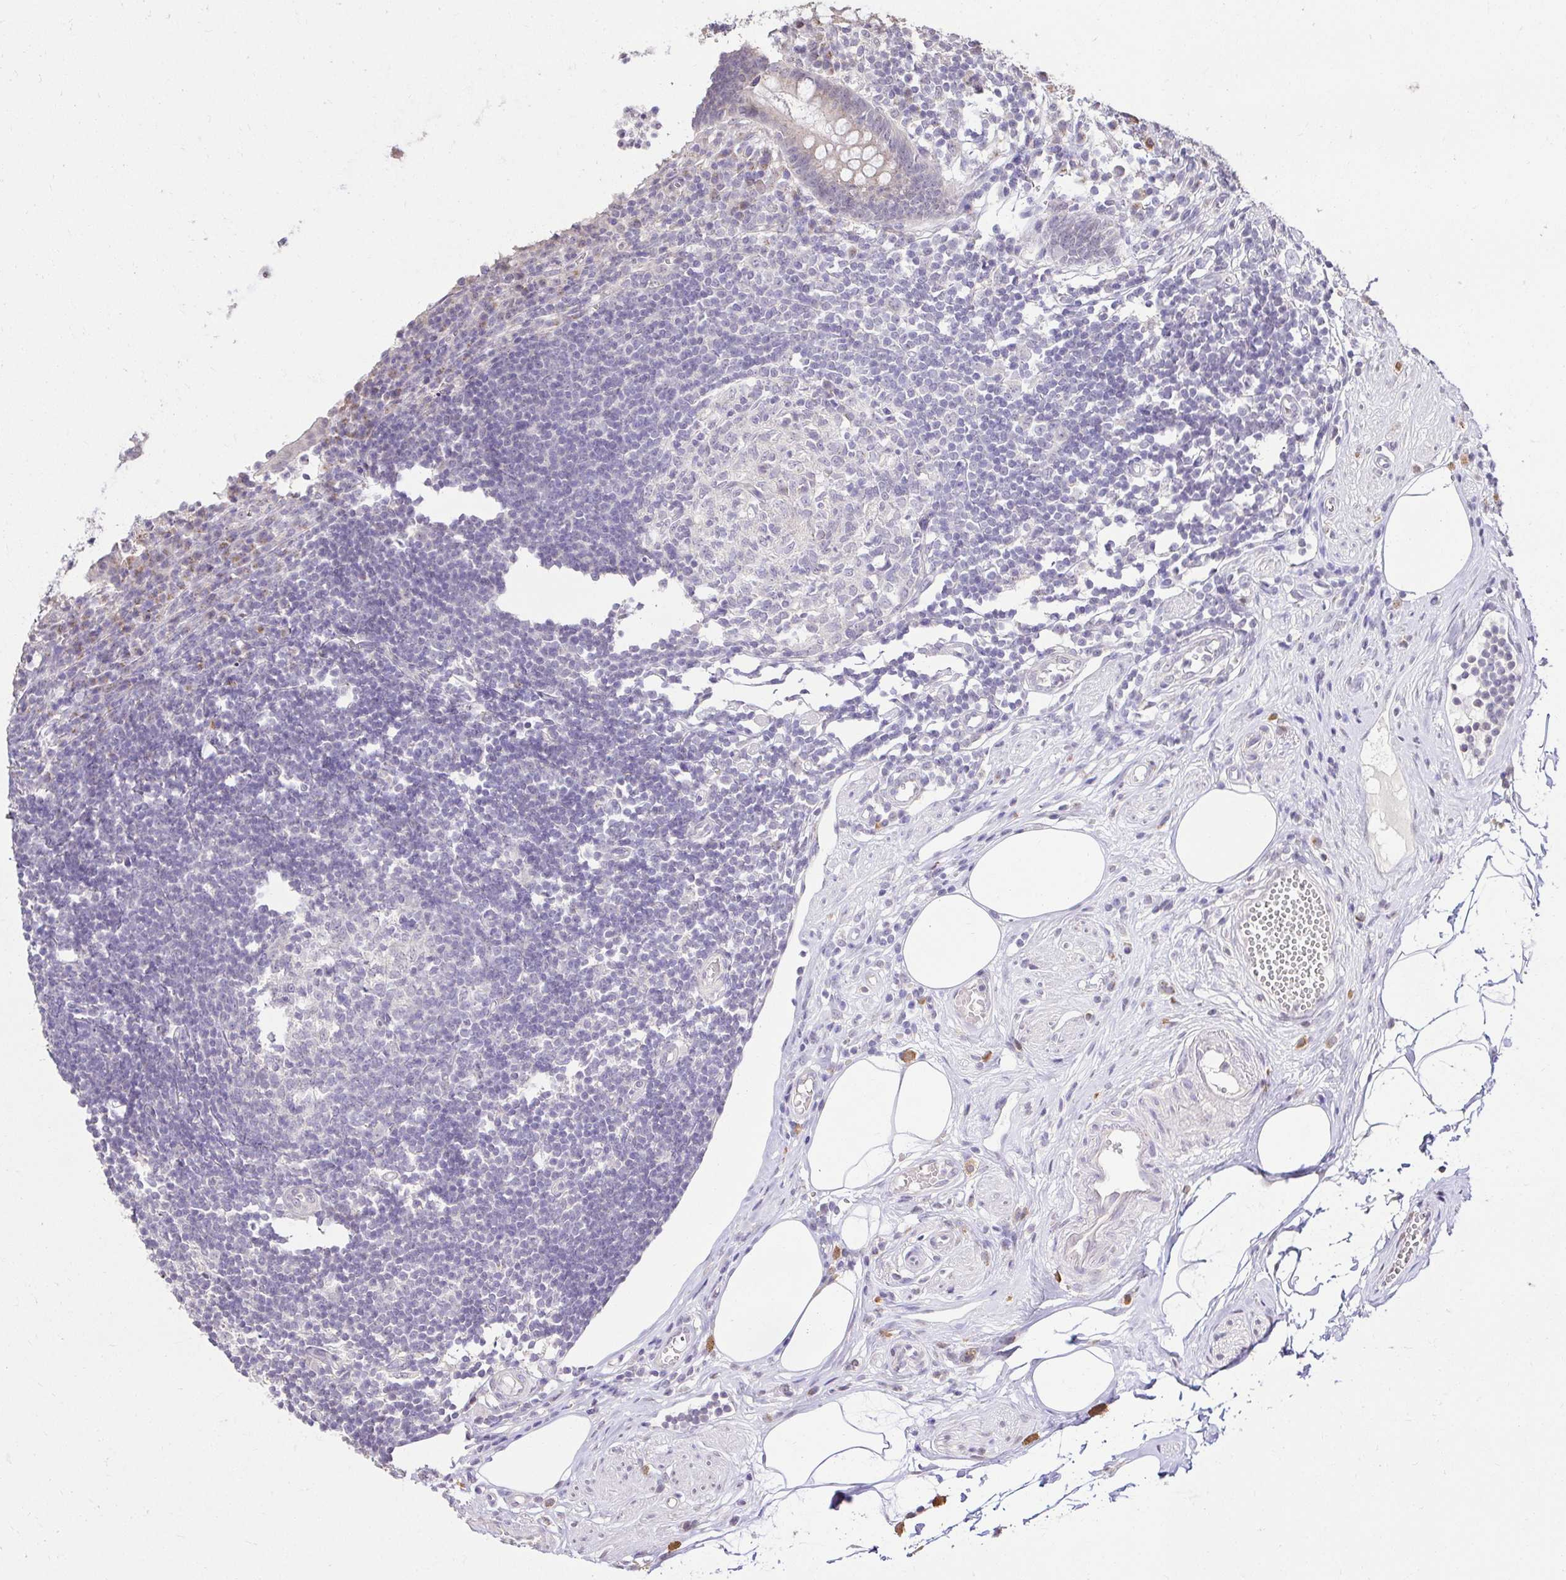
{"staining": {"intensity": "moderate", "quantity": "25%-75%", "location": "cytoplasmic/membranous"}, "tissue": "appendix", "cell_type": "Glandular cells", "image_type": "normal", "snomed": [{"axis": "morphology", "description": "Normal tissue, NOS"}, {"axis": "topography", "description": "Appendix"}], "caption": "An immunohistochemistry (IHC) photomicrograph of unremarkable tissue is shown. Protein staining in brown highlights moderate cytoplasmic/membranous positivity in appendix within glandular cells.", "gene": "KIAA1210", "patient": {"sex": "female", "age": 56}}